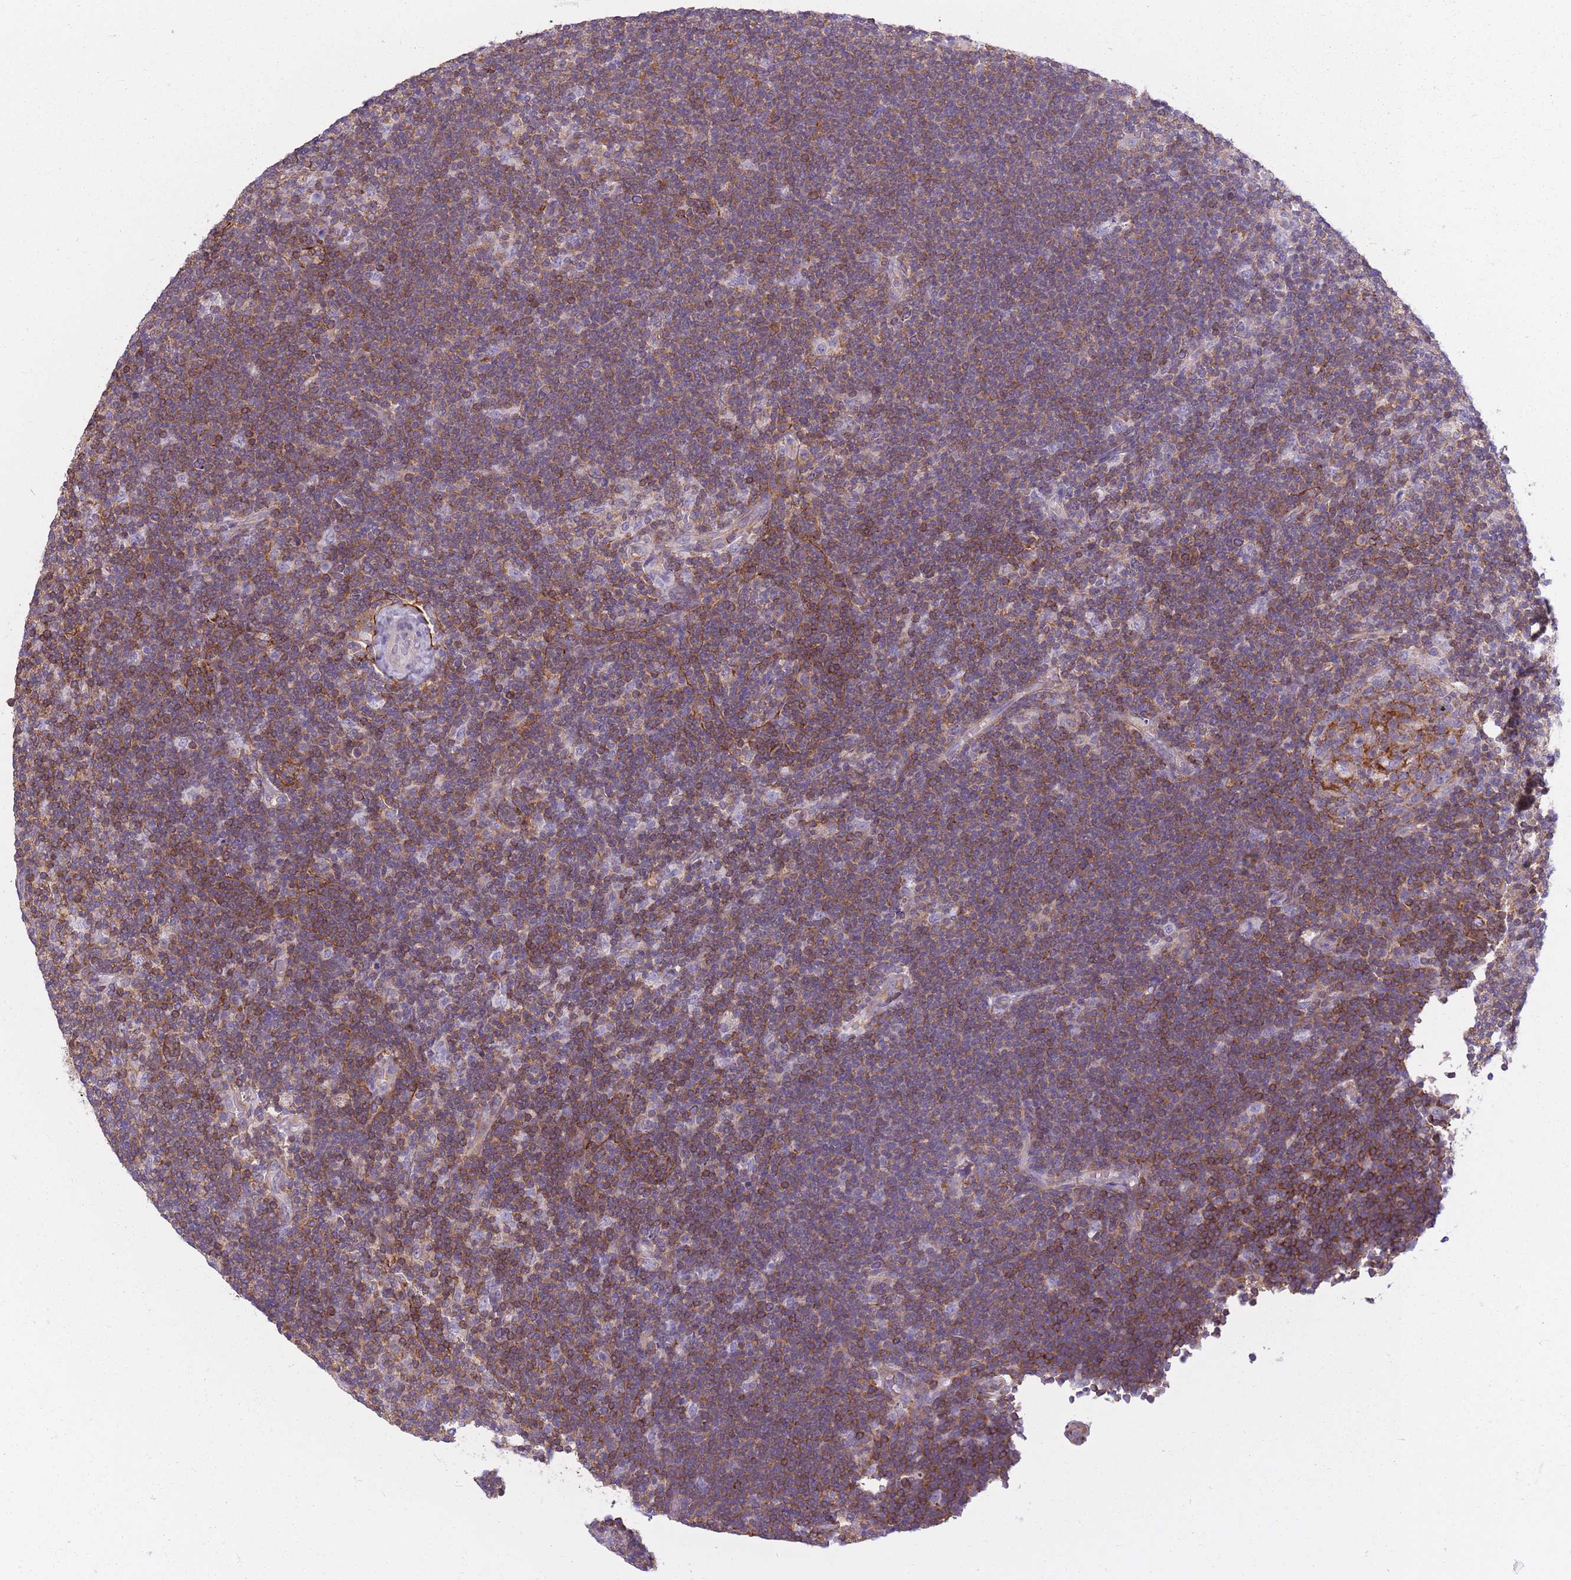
{"staining": {"intensity": "negative", "quantity": "none", "location": "none"}, "tissue": "lymphoma", "cell_type": "Tumor cells", "image_type": "cancer", "snomed": [{"axis": "morphology", "description": "Hodgkin's disease, NOS"}, {"axis": "topography", "description": "Lymph node"}], "caption": "High magnification brightfield microscopy of Hodgkin's disease stained with DAB (3,3'-diaminobenzidine) (brown) and counterstained with hematoxylin (blue): tumor cells show no significant expression. Brightfield microscopy of immunohistochemistry stained with DAB (3,3'-diaminobenzidine) (brown) and hematoxylin (blue), captured at high magnification.", "gene": "ADD1", "patient": {"sex": "female", "age": 57}}